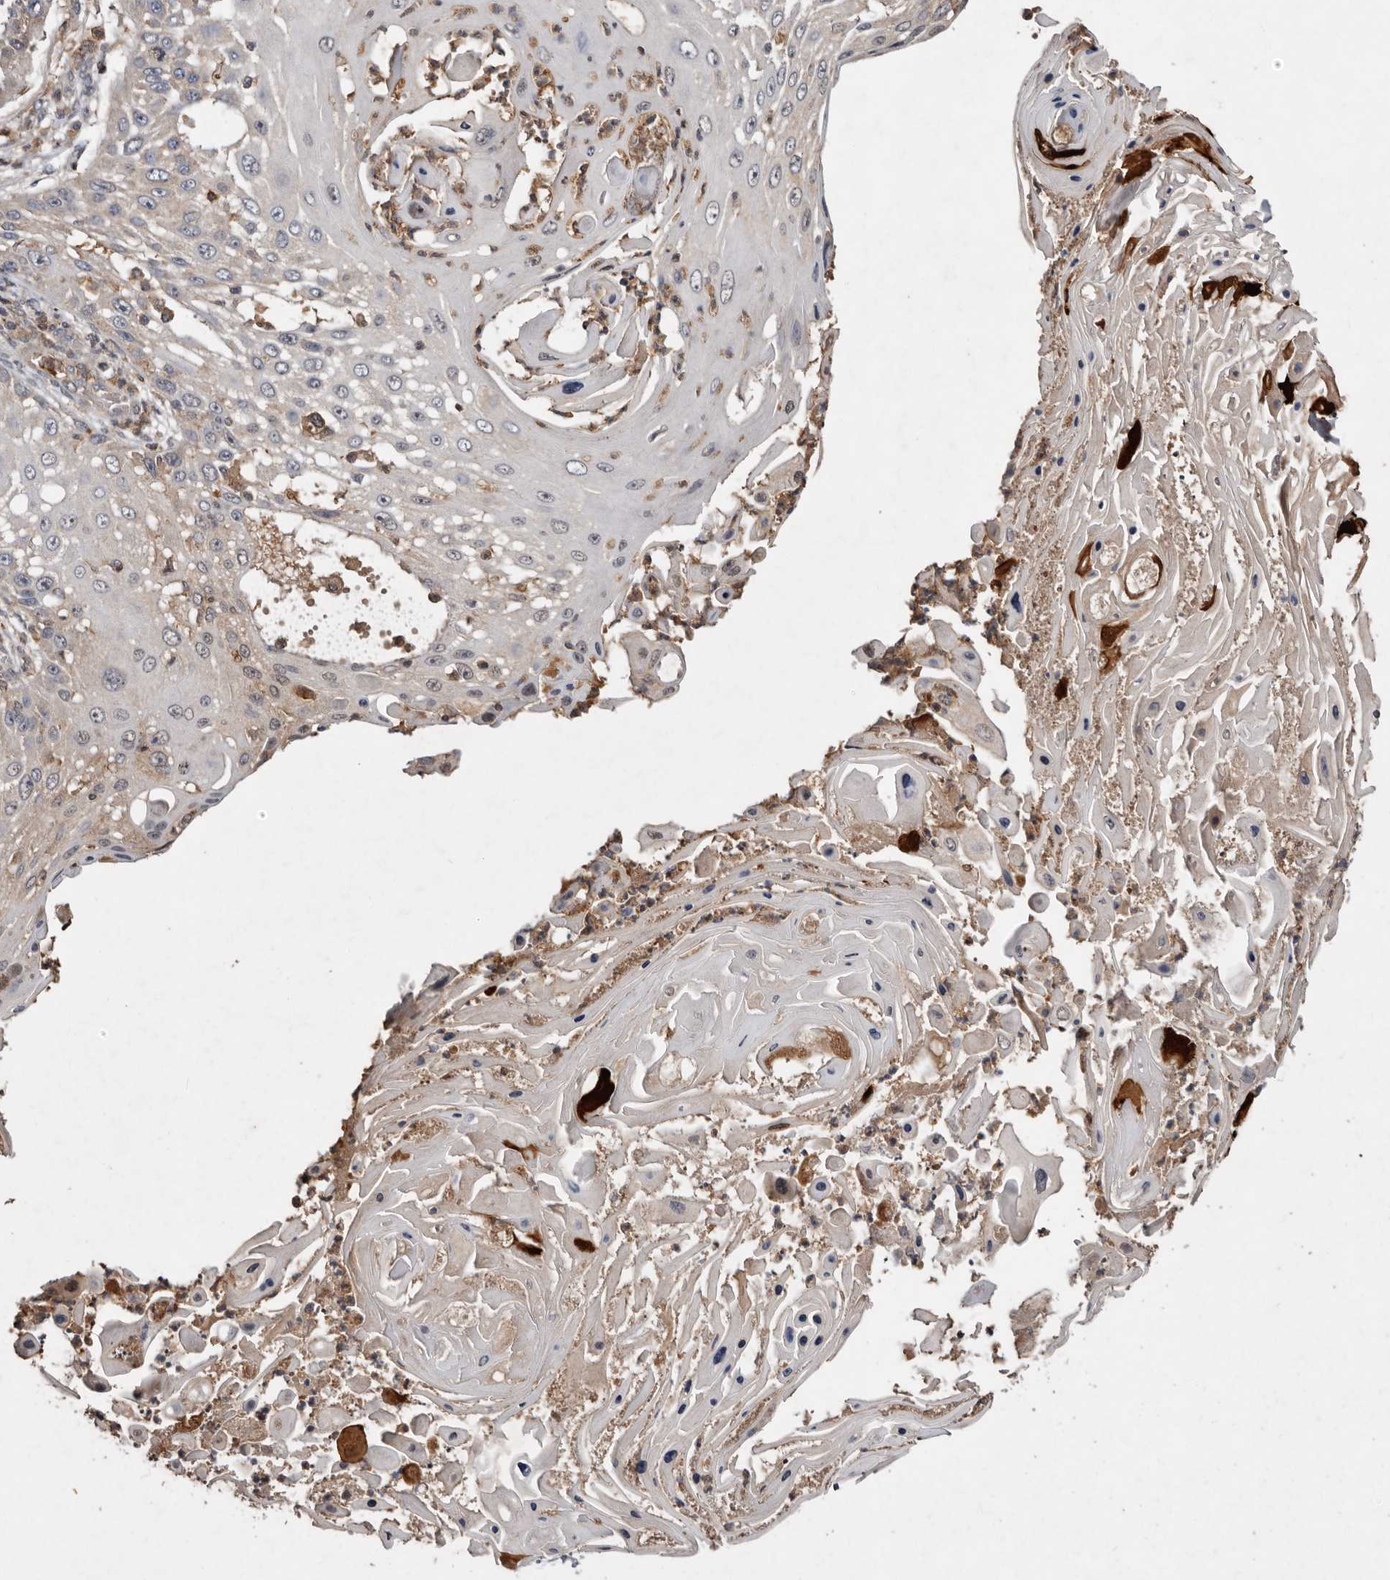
{"staining": {"intensity": "negative", "quantity": "none", "location": "none"}, "tissue": "skin cancer", "cell_type": "Tumor cells", "image_type": "cancer", "snomed": [{"axis": "morphology", "description": "Squamous cell carcinoma, NOS"}, {"axis": "topography", "description": "Skin"}], "caption": "High magnification brightfield microscopy of squamous cell carcinoma (skin) stained with DAB (brown) and counterstained with hematoxylin (blue): tumor cells show no significant staining. The staining was performed using DAB to visualize the protein expression in brown, while the nuclei were stained in blue with hematoxylin (Magnification: 20x).", "gene": "EDEM1", "patient": {"sex": "female", "age": 44}}